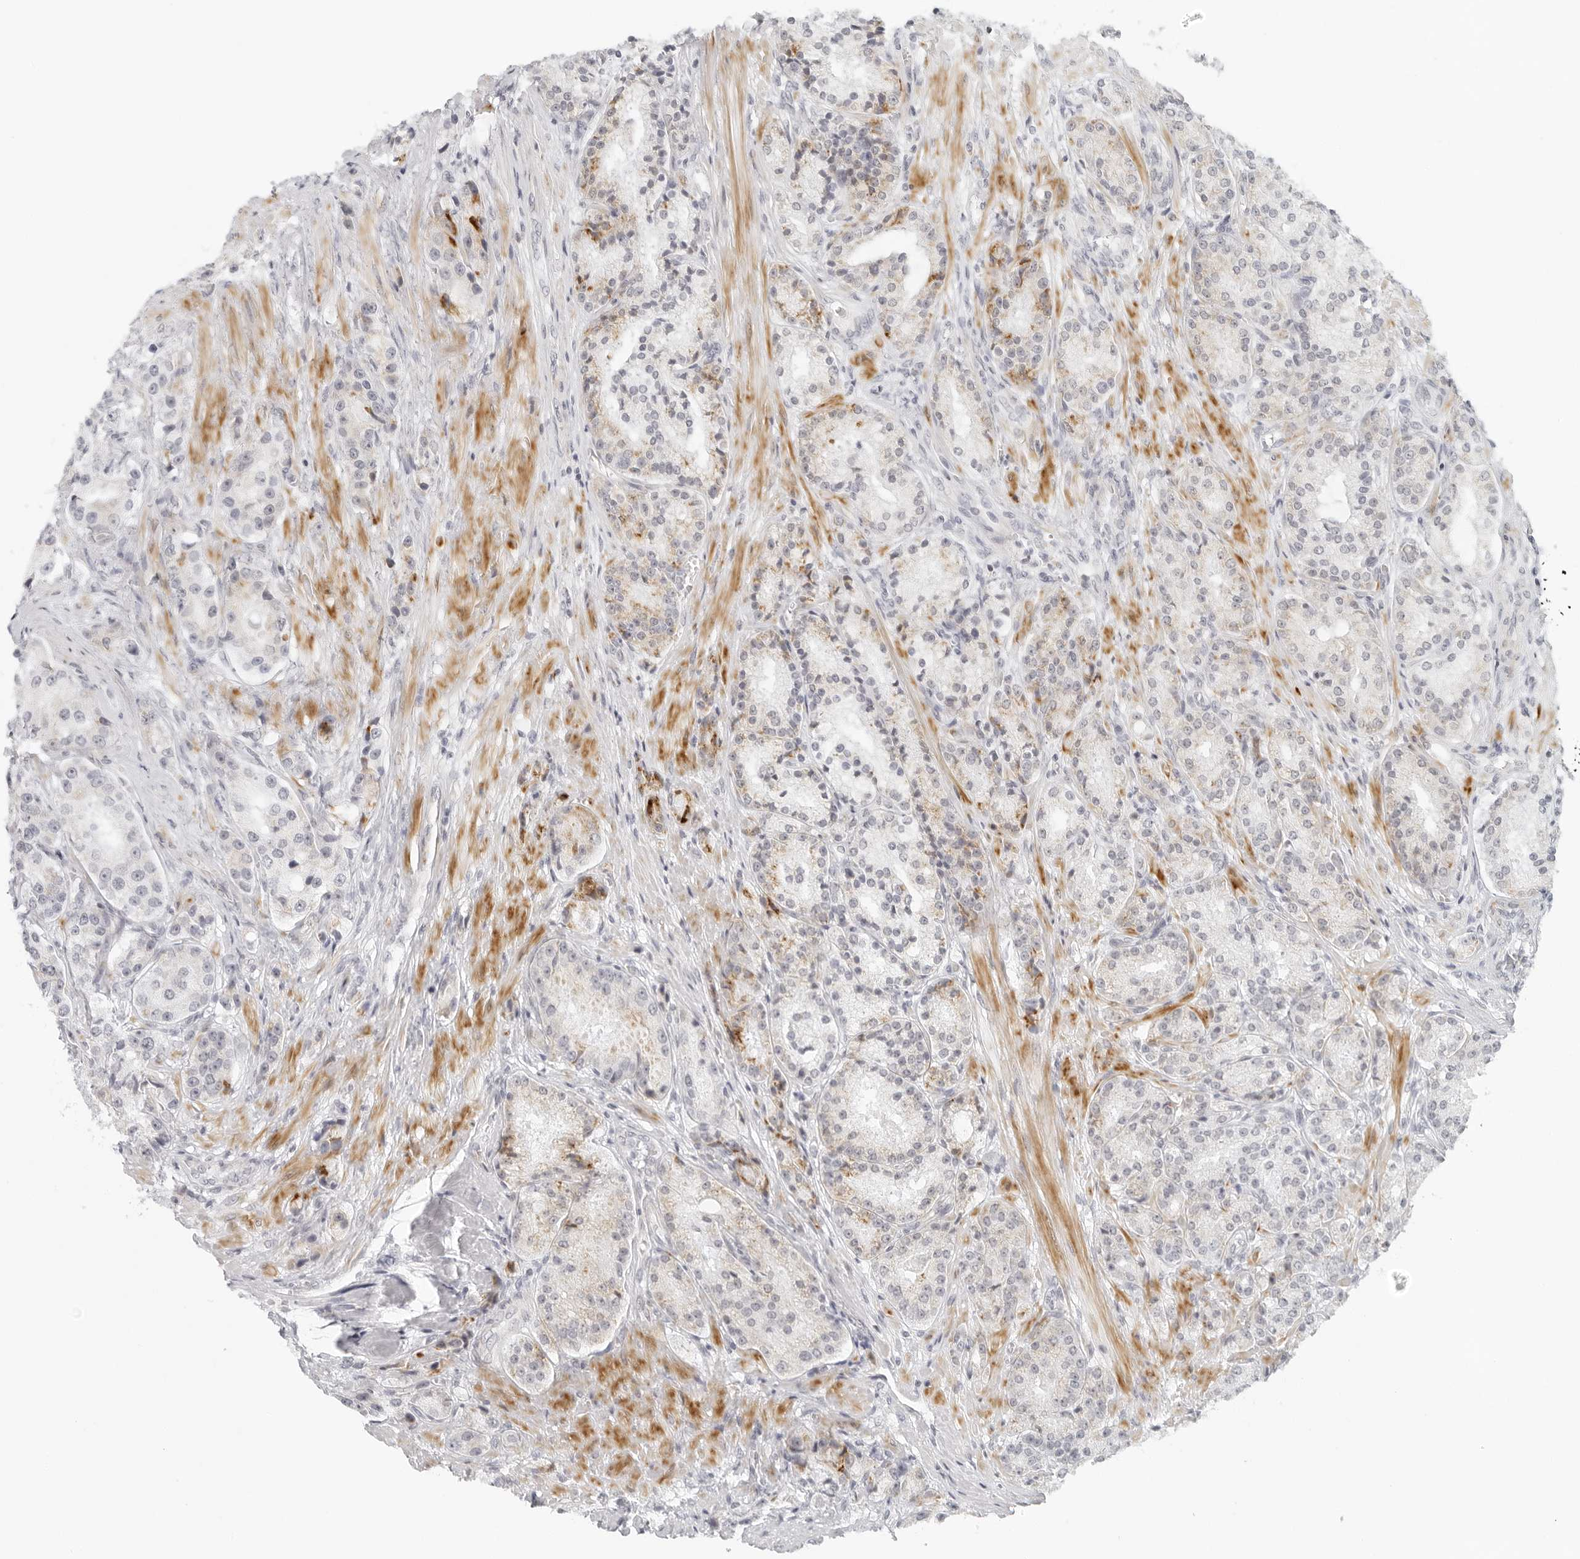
{"staining": {"intensity": "weak", "quantity": "<25%", "location": "cytoplasmic/membranous"}, "tissue": "prostate cancer", "cell_type": "Tumor cells", "image_type": "cancer", "snomed": [{"axis": "morphology", "description": "Adenocarcinoma, High grade"}, {"axis": "topography", "description": "Prostate"}], "caption": "The histopathology image shows no significant expression in tumor cells of prostate cancer (adenocarcinoma (high-grade)). (IHC, brightfield microscopy, high magnification).", "gene": "RPS6KC1", "patient": {"sex": "male", "age": 60}}